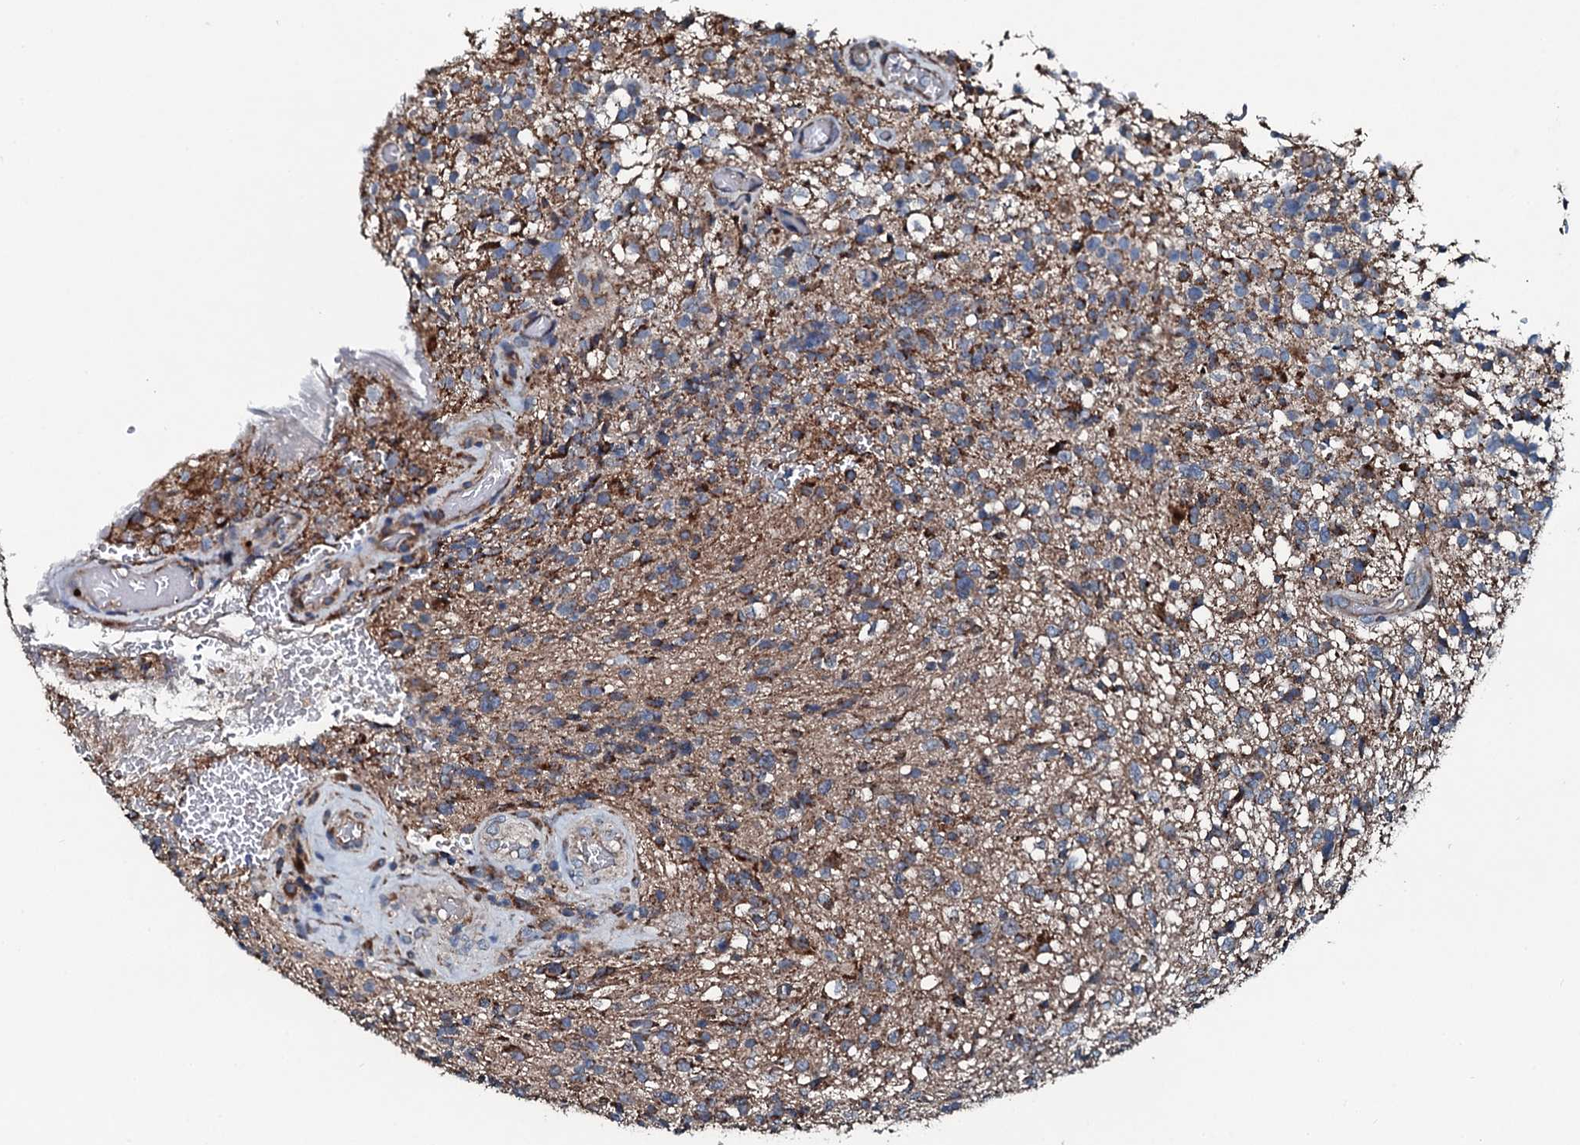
{"staining": {"intensity": "moderate", "quantity": "25%-75%", "location": "cytoplasmic/membranous"}, "tissue": "glioma", "cell_type": "Tumor cells", "image_type": "cancer", "snomed": [{"axis": "morphology", "description": "Glioma, malignant, High grade"}, {"axis": "topography", "description": "Brain"}], "caption": "Immunohistochemistry (DAB) staining of malignant glioma (high-grade) demonstrates moderate cytoplasmic/membranous protein staining in approximately 25%-75% of tumor cells. (DAB (3,3'-diaminobenzidine) IHC with brightfield microscopy, high magnification).", "gene": "ACSS3", "patient": {"sex": "male", "age": 56}}